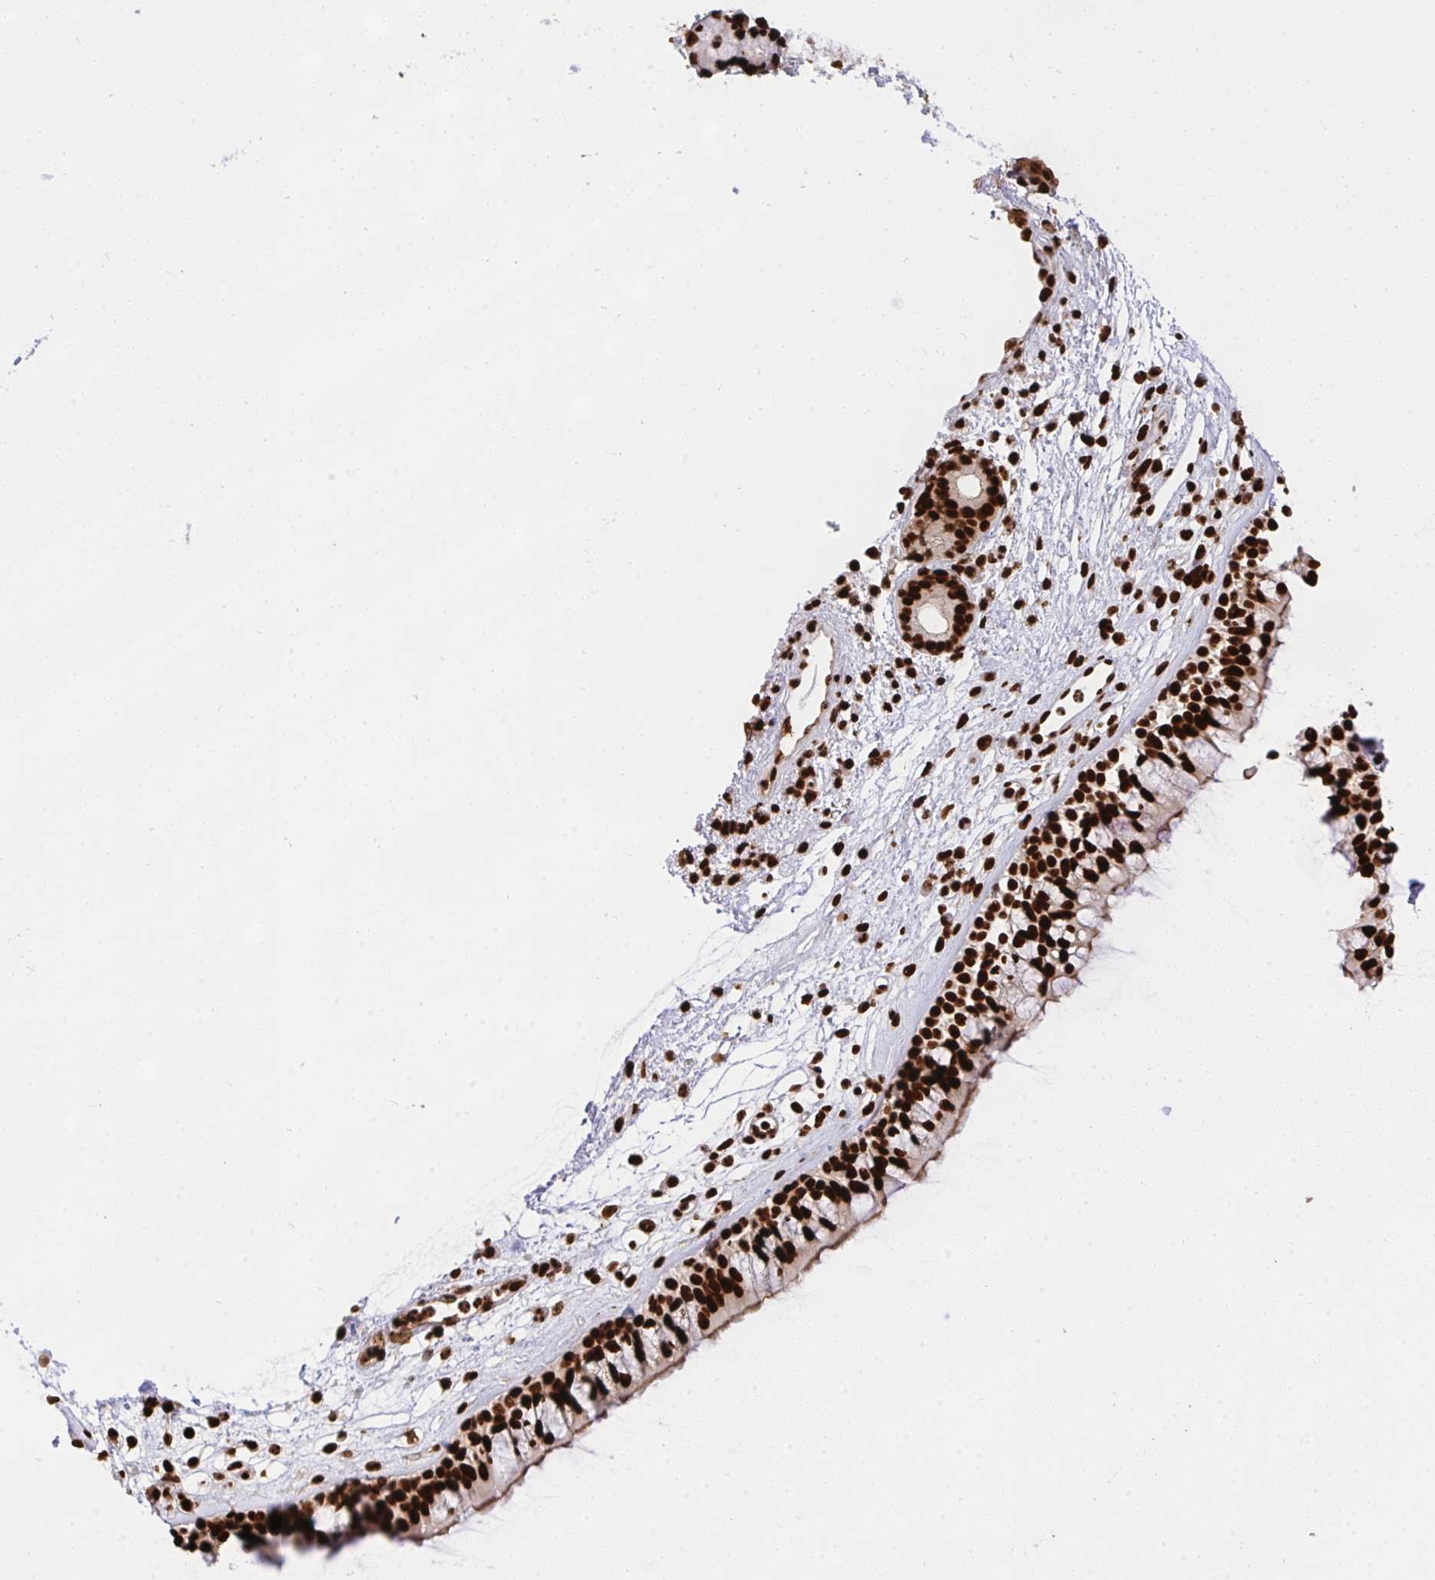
{"staining": {"intensity": "strong", "quantity": ">75%", "location": "nuclear"}, "tissue": "nasopharynx", "cell_type": "Respiratory epithelial cells", "image_type": "normal", "snomed": [{"axis": "morphology", "description": "Normal tissue, NOS"}, {"axis": "topography", "description": "Nasopharynx"}], "caption": "Immunohistochemistry (DAB) staining of normal human nasopharynx displays strong nuclear protein positivity in about >75% of respiratory epithelial cells.", "gene": "HNRNPL", "patient": {"sex": "female", "age": 70}}